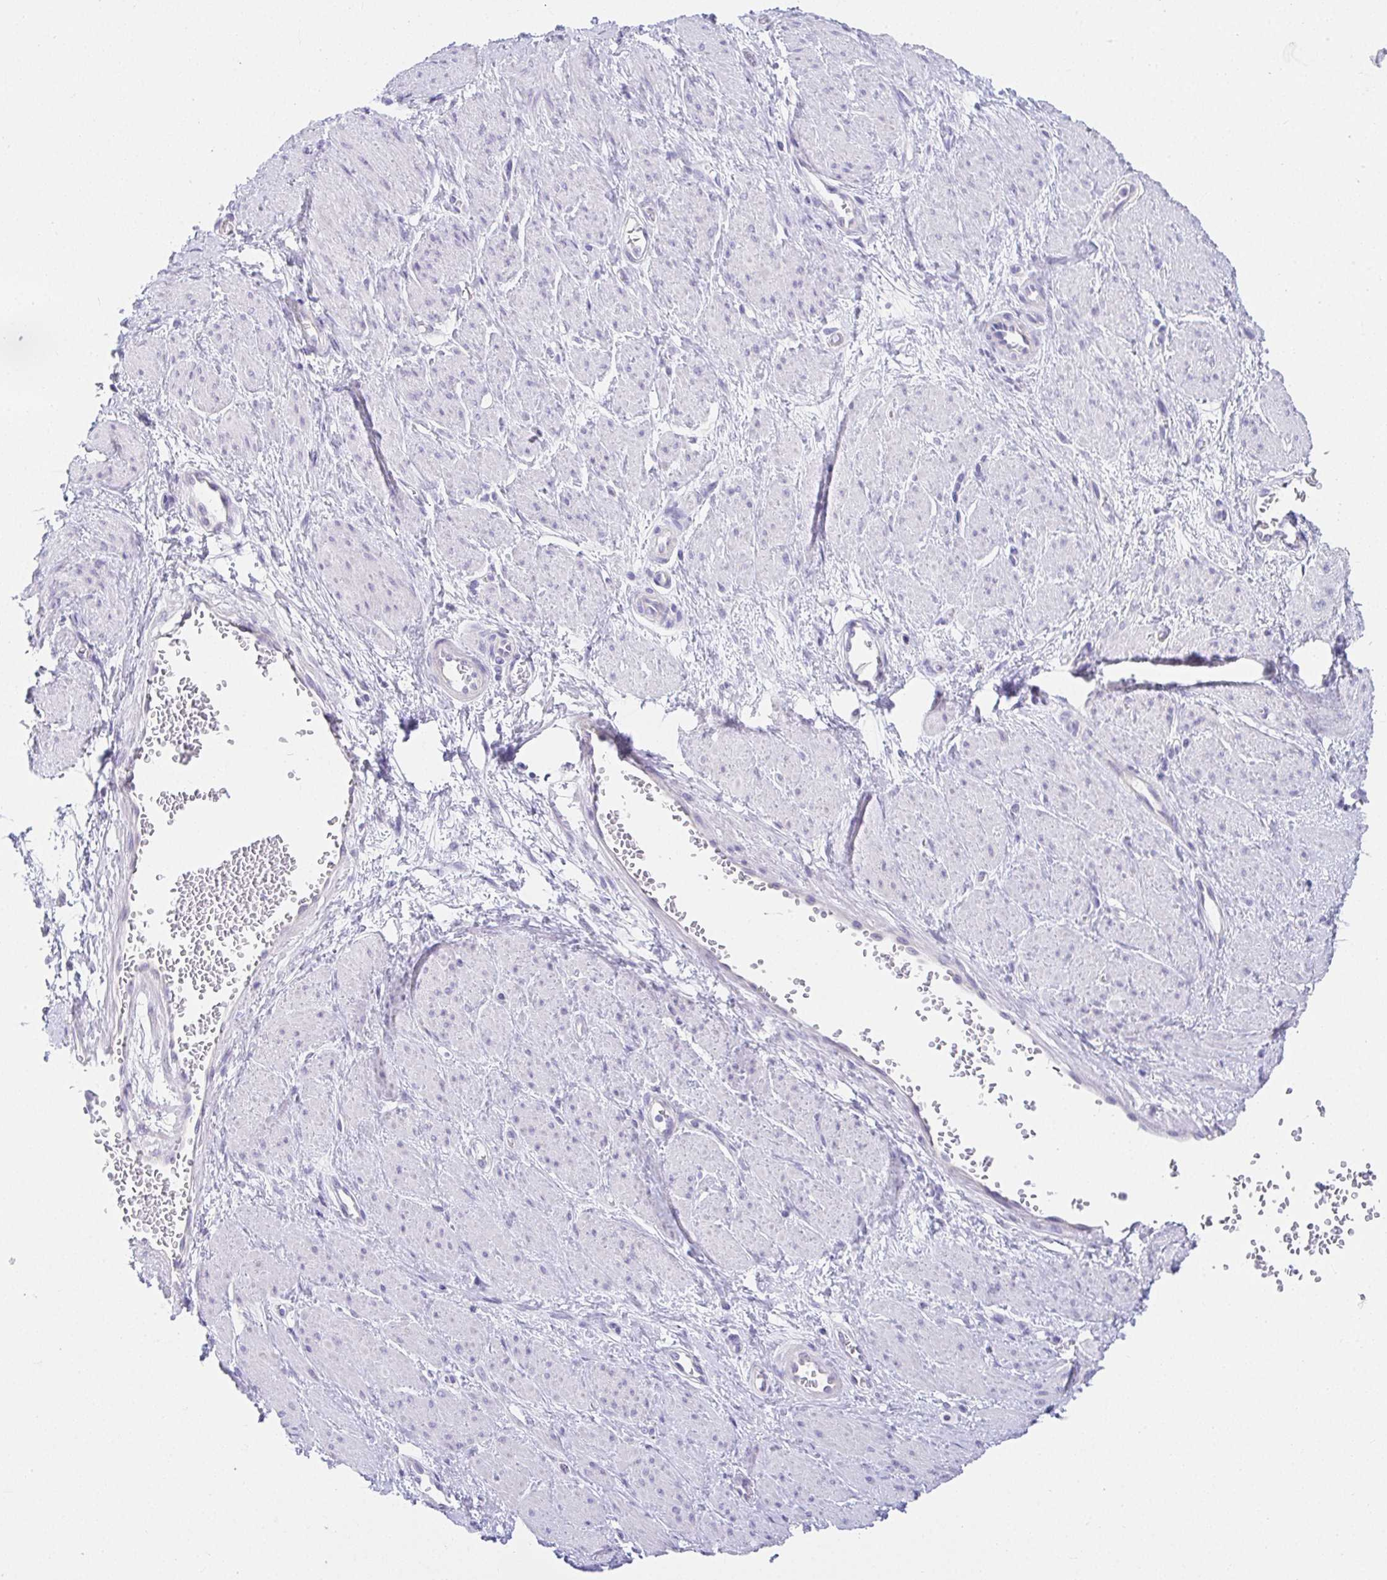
{"staining": {"intensity": "negative", "quantity": "none", "location": "none"}, "tissue": "smooth muscle", "cell_type": "Smooth muscle cells", "image_type": "normal", "snomed": [{"axis": "morphology", "description": "Normal tissue, NOS"}, {"axis": "topography", "description": "Smooth muscle"}, {"axis": "topography", "description": "Uterus"}], "caption": "Immunohistochemical staining of benign smooth muscle exhibits no significant positivity in smooth muscle cells. The staining is performed using DAB (3,3'-diaminobenzidine) brown chromogen with nuclei counter-stained in using hematoxylin.", "gene": "VGLL1", "patient": {"sex": "female", "age": 39}}